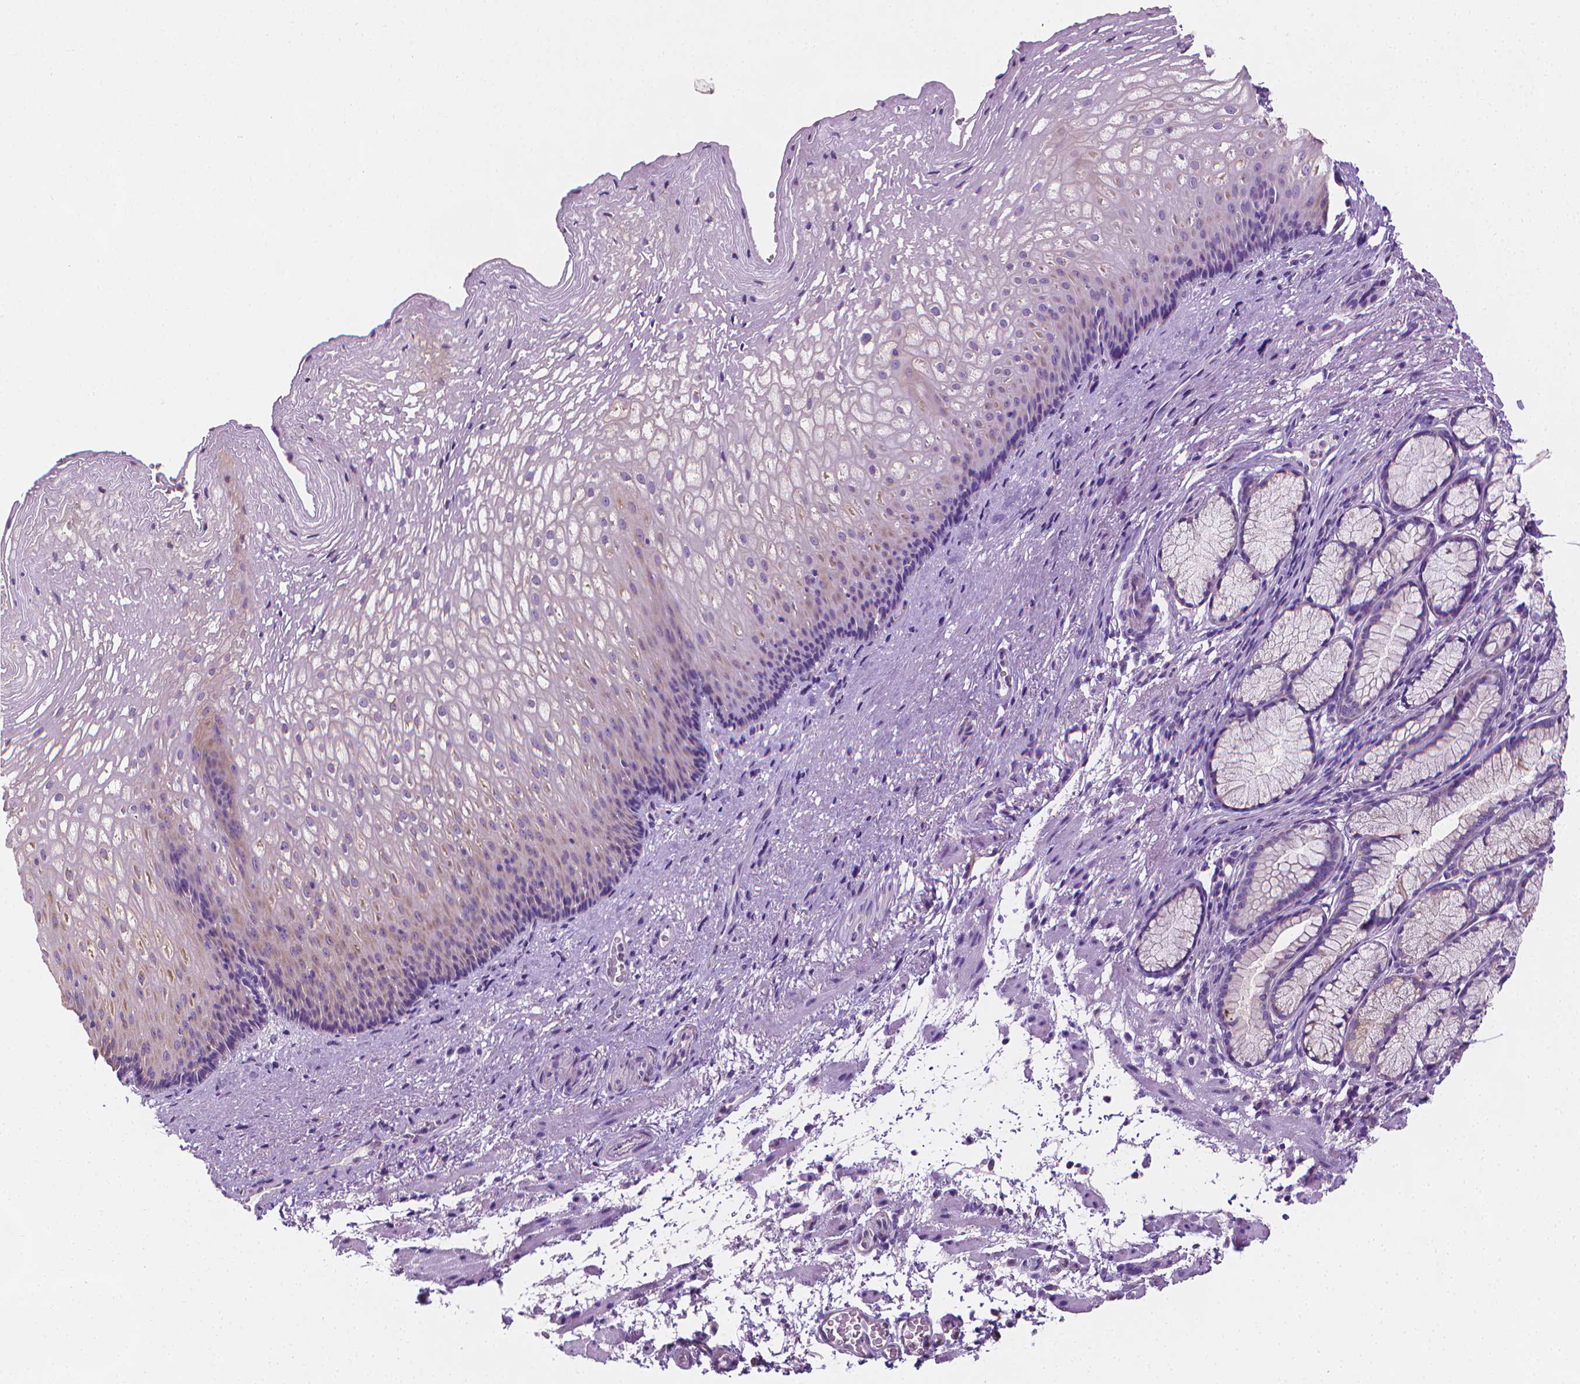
{"staining": {"intensity": "weak", "quantity": "<25%", "location": "cytoplasmic/membranous"}, "tissue": "esophagus", "cell_type": "Squamous epithelial cells", "image_type": "normal", "snomed": [{"axis": "morphology", "description": "Normal tissue, NOS"}, {"axis": "topography", "description": "Esophagus"}], "caption": "Histopathology image shows no protein staining in squamous epithelial cells of unremarkable esophagus. (IHC, brightfield microscopy, high magnification).", "gene": "FASN", "patient": {"sex": "male", "age": 76}}